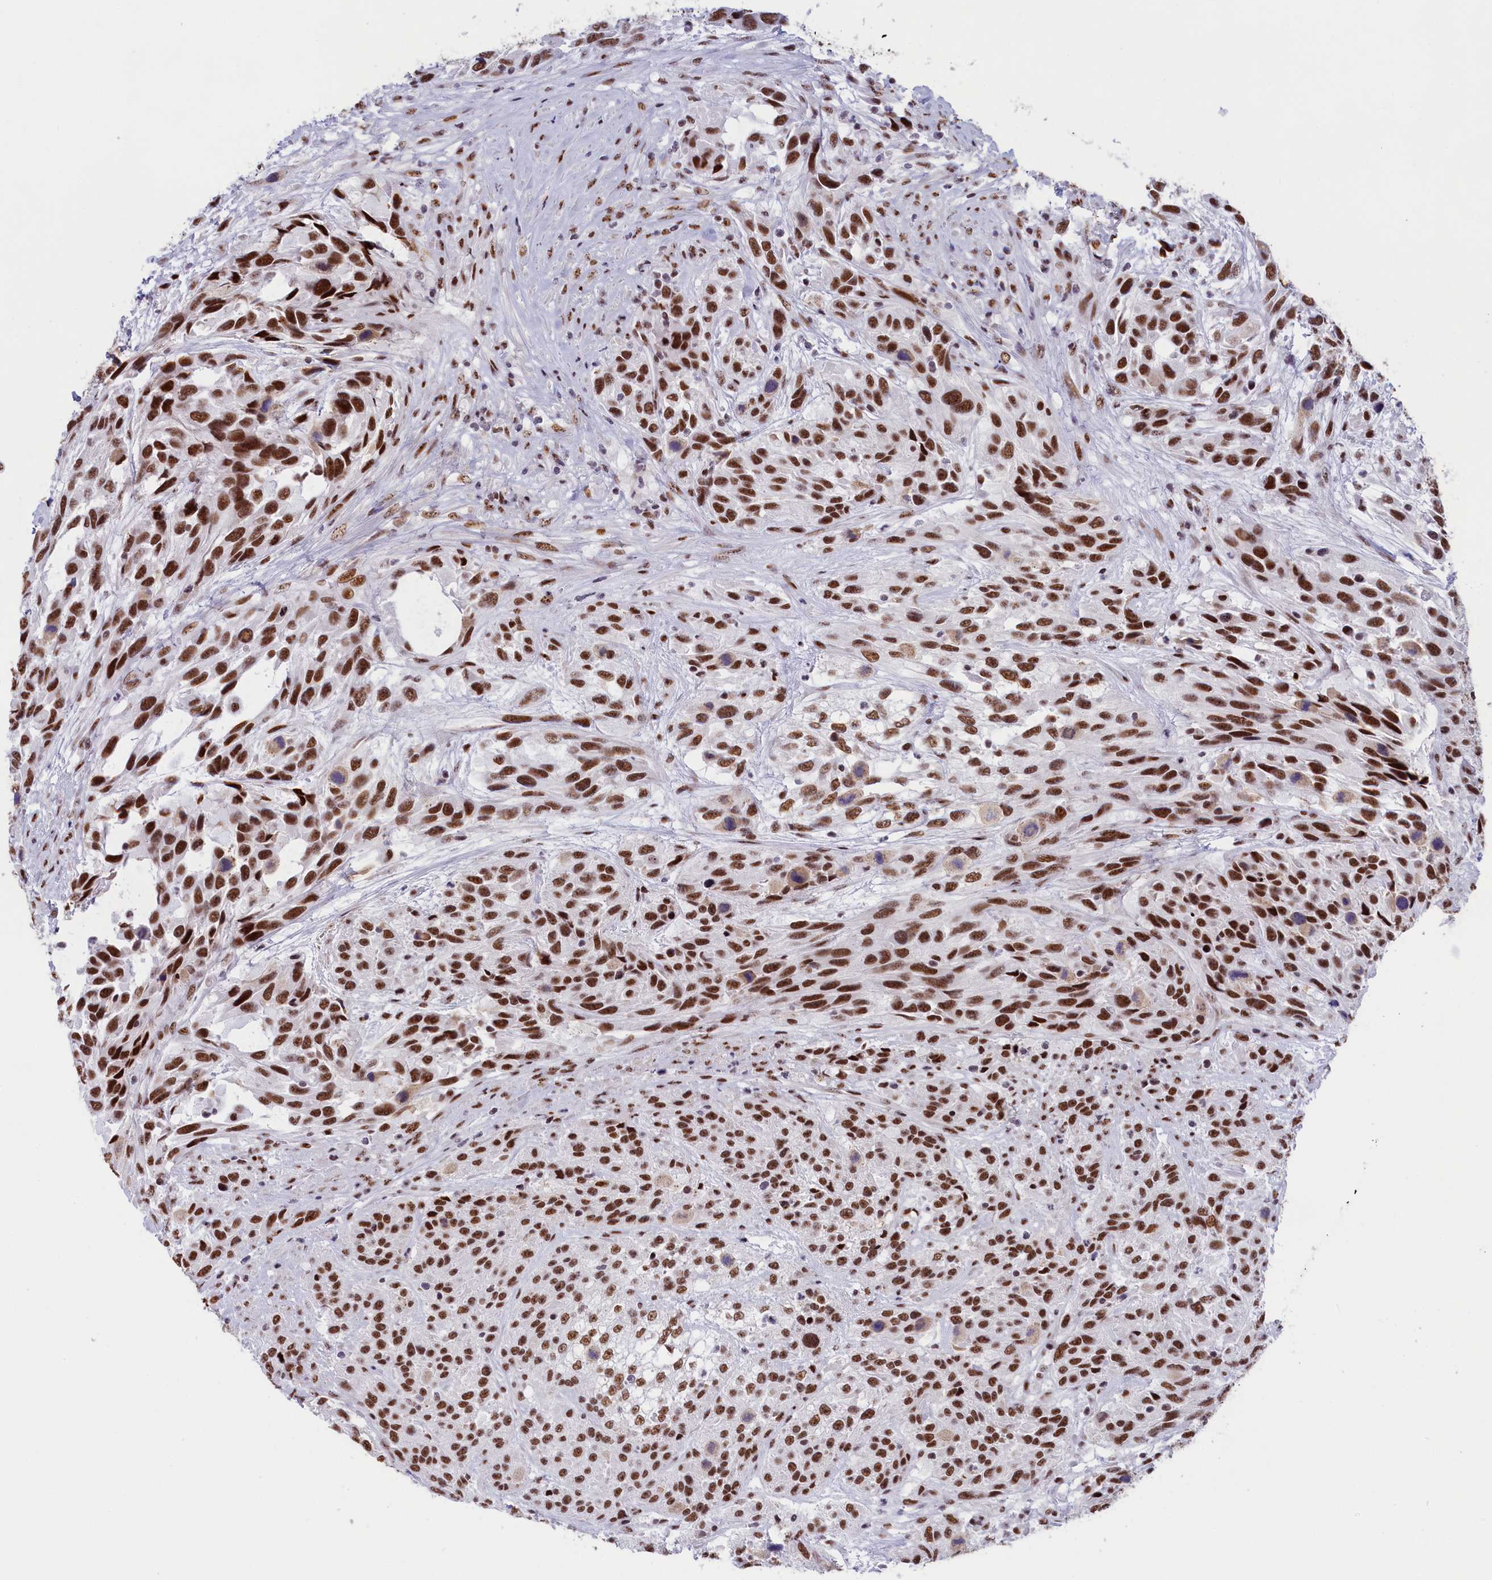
{"staining": {"intensity": "strong", "quantity": ">75%", "location": "nuclear"}, "tissue": "urothelial cancer", "cell_type": "Tumor cells", "image_type": "cancer", "snomed": [{"axis": "morphology", "description": "Urothelial carcinoma, High grade"}, {"axis": "topography", "description": "Urinary bladder"}], "caption": "Urothelial carcinoma (high-grade) was stained to show a protein in brown. There is high levels of strong nuclear staining in about >75% of tumor cells.", "gene": "SNRNP70", "patient": {"sex": "female", "age": 70}}